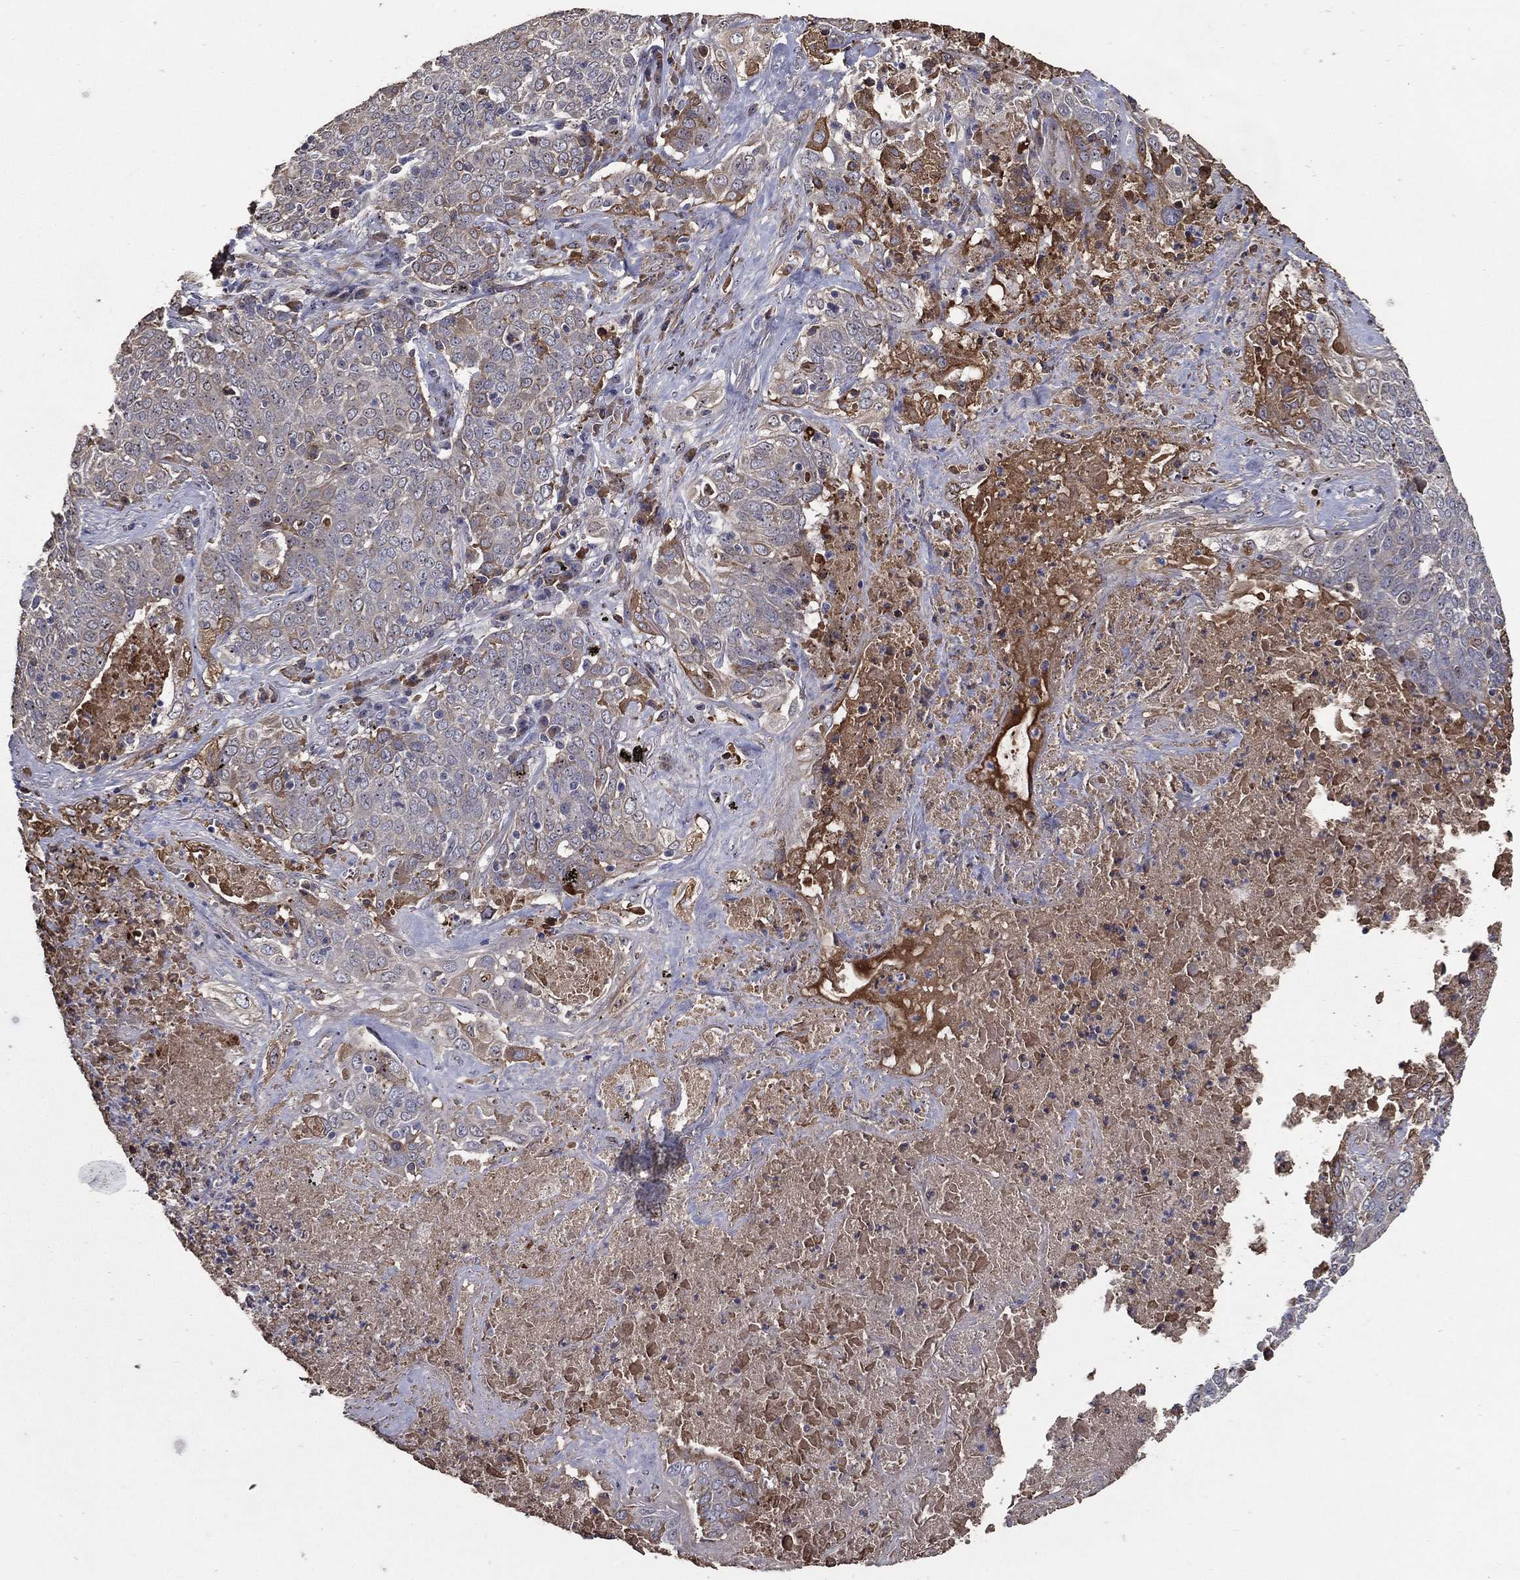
{"staining": {"intensity": "negative", "quantity": "none", "location": "none"}, "tissue": "lung cancer", "cell_type": "Tumor cells", "image_type": "cancer", "snomed": [{"axis": "morphology", "description": "Squamous cell carcinoma, NOS"}, {"axis": "topography", "description": "Lung"}], "caption": "Histopathology image shows no protein staining in tumor cells of squamous cell carcinoma (lung) tissue.", "gene": "EFNA1", "patient": {"sex": "male", "age": 82}}